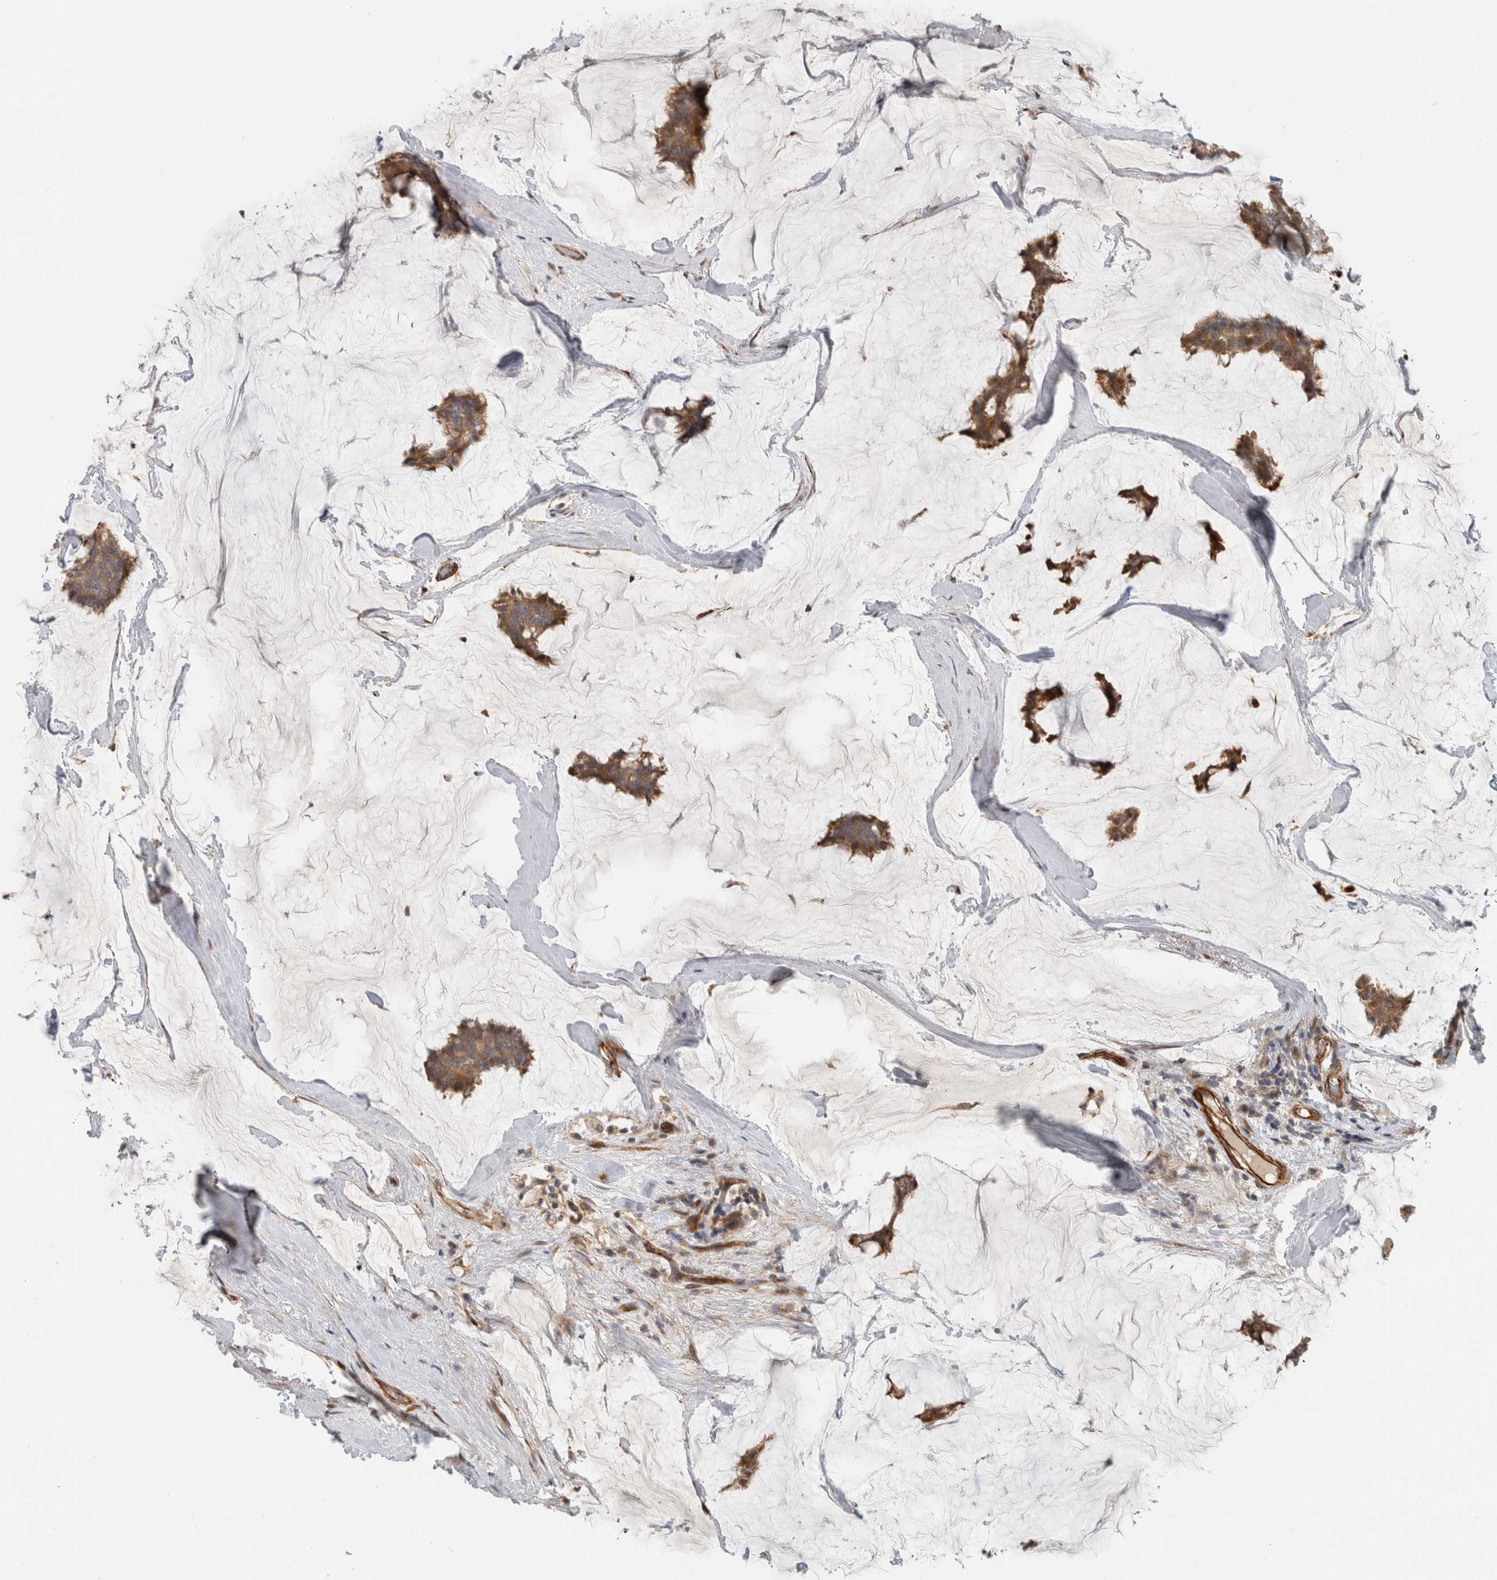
{"staining": {"intensity": "moderate", "quantity": ">75%", "location": "cytoplasmic/membranous"}, "tissue": "breast cancer", "cell_type": "Tumor cells", "image_type": "cancer", "snomed": [{"axis": "morphology", "description": "Duct carcinoma"}, {"axis": "topography", "description": "Breast"}], "caption": "An immunohistochemistry (IHC) micrograph of tumor tissue is shown. Protein staining in brown shows moderate cytoplasmic/membranous positivity in breast cancer (infiltrating ductal carcinoma) within tumor cells.", "gene": "SIPA1L2", "patient": {"sex": "female", "age": 93}}